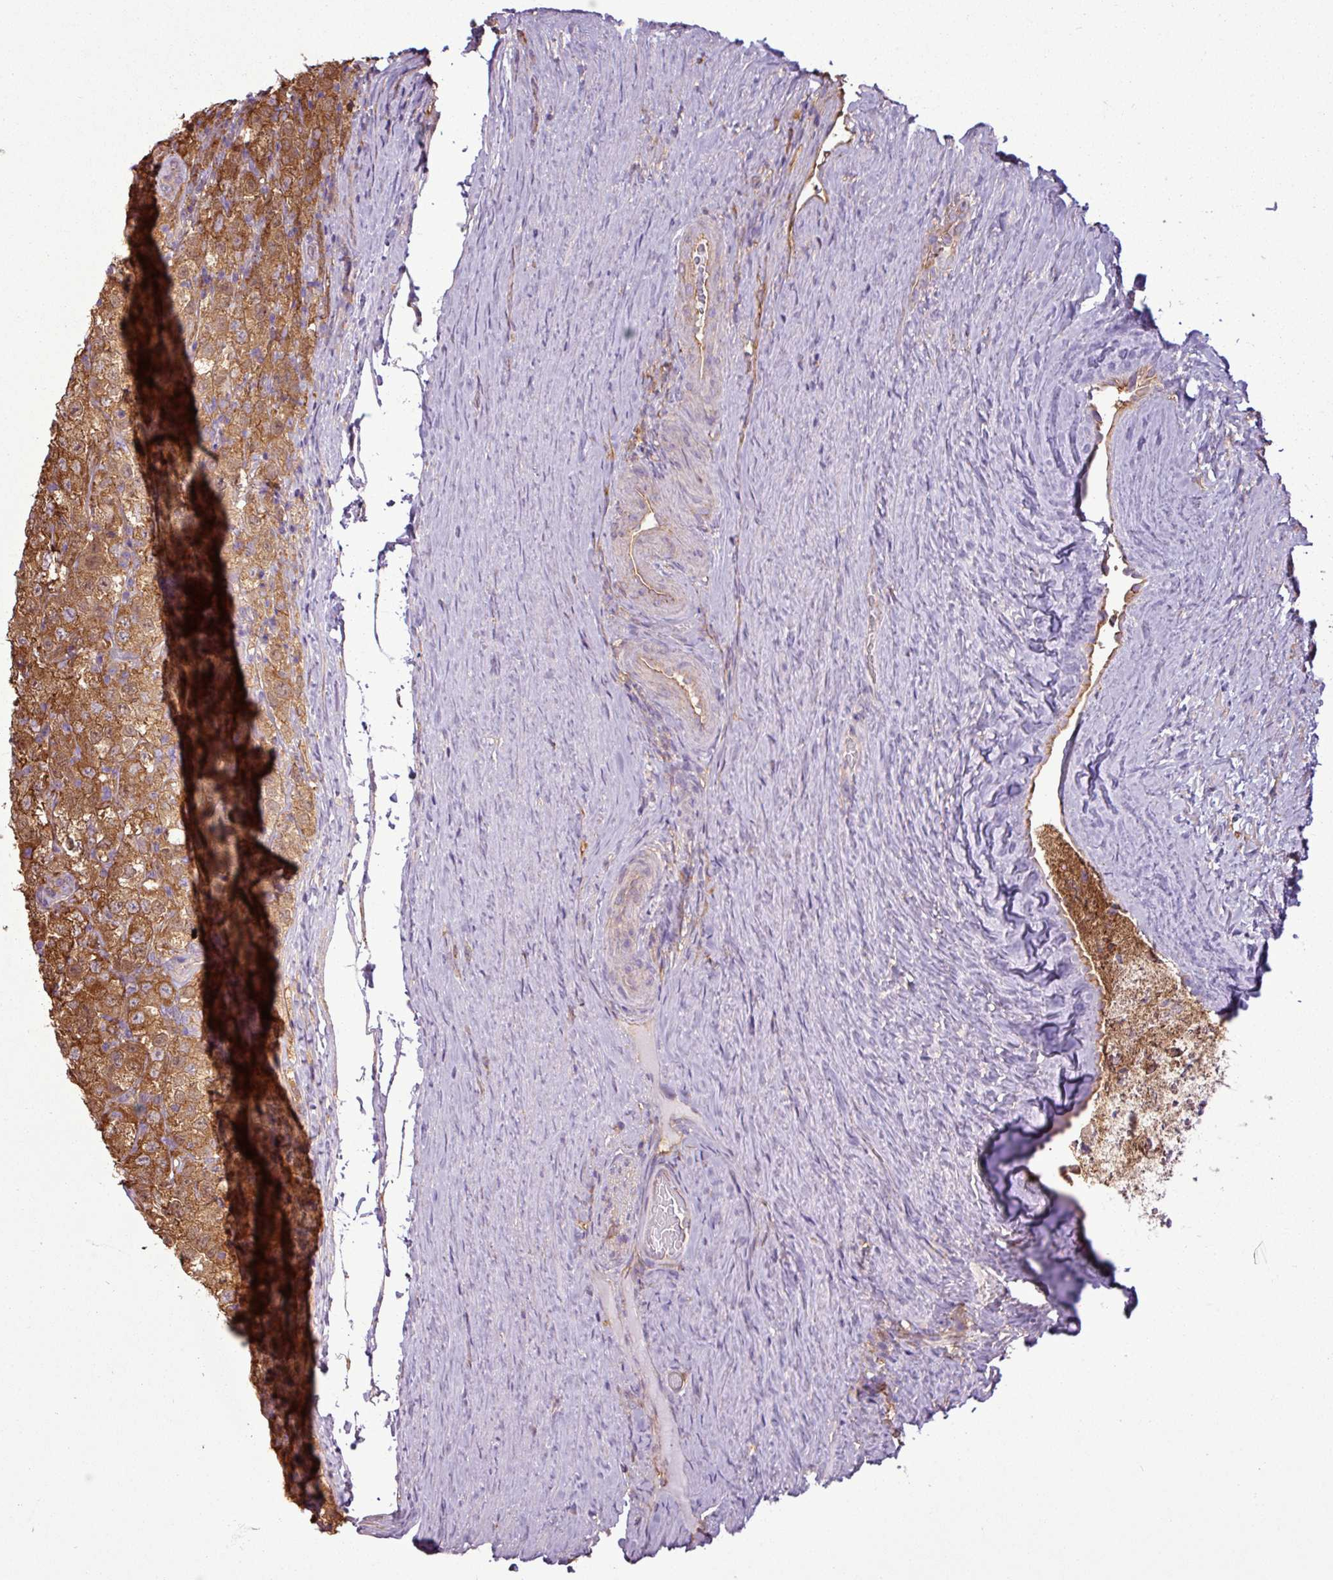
{"staining": {"intensity": "moderate", "quantity": ">75%", "location": "cytoplasmic/membranous"}, "tissue": "testis cancer", "cell_type": "Tumor cells", "image_type": "cancer", "snomed": [{"axis": "morphology", "description": "Seminoma, NOS"}, {"axis": "morphology", "description": "Carcinoma, Embryonal, NOS"}, {"axis": "topography", "description": "Testis"}], "caption": "Seminoma (testis) was stained to show a protein in brown. There is medium levels of moderate cytoplasmic/membranous expression in approximately >75% of tumor cells.", "gene": "PACSIN2", "patient": {"sex": "male", "age": 41}}